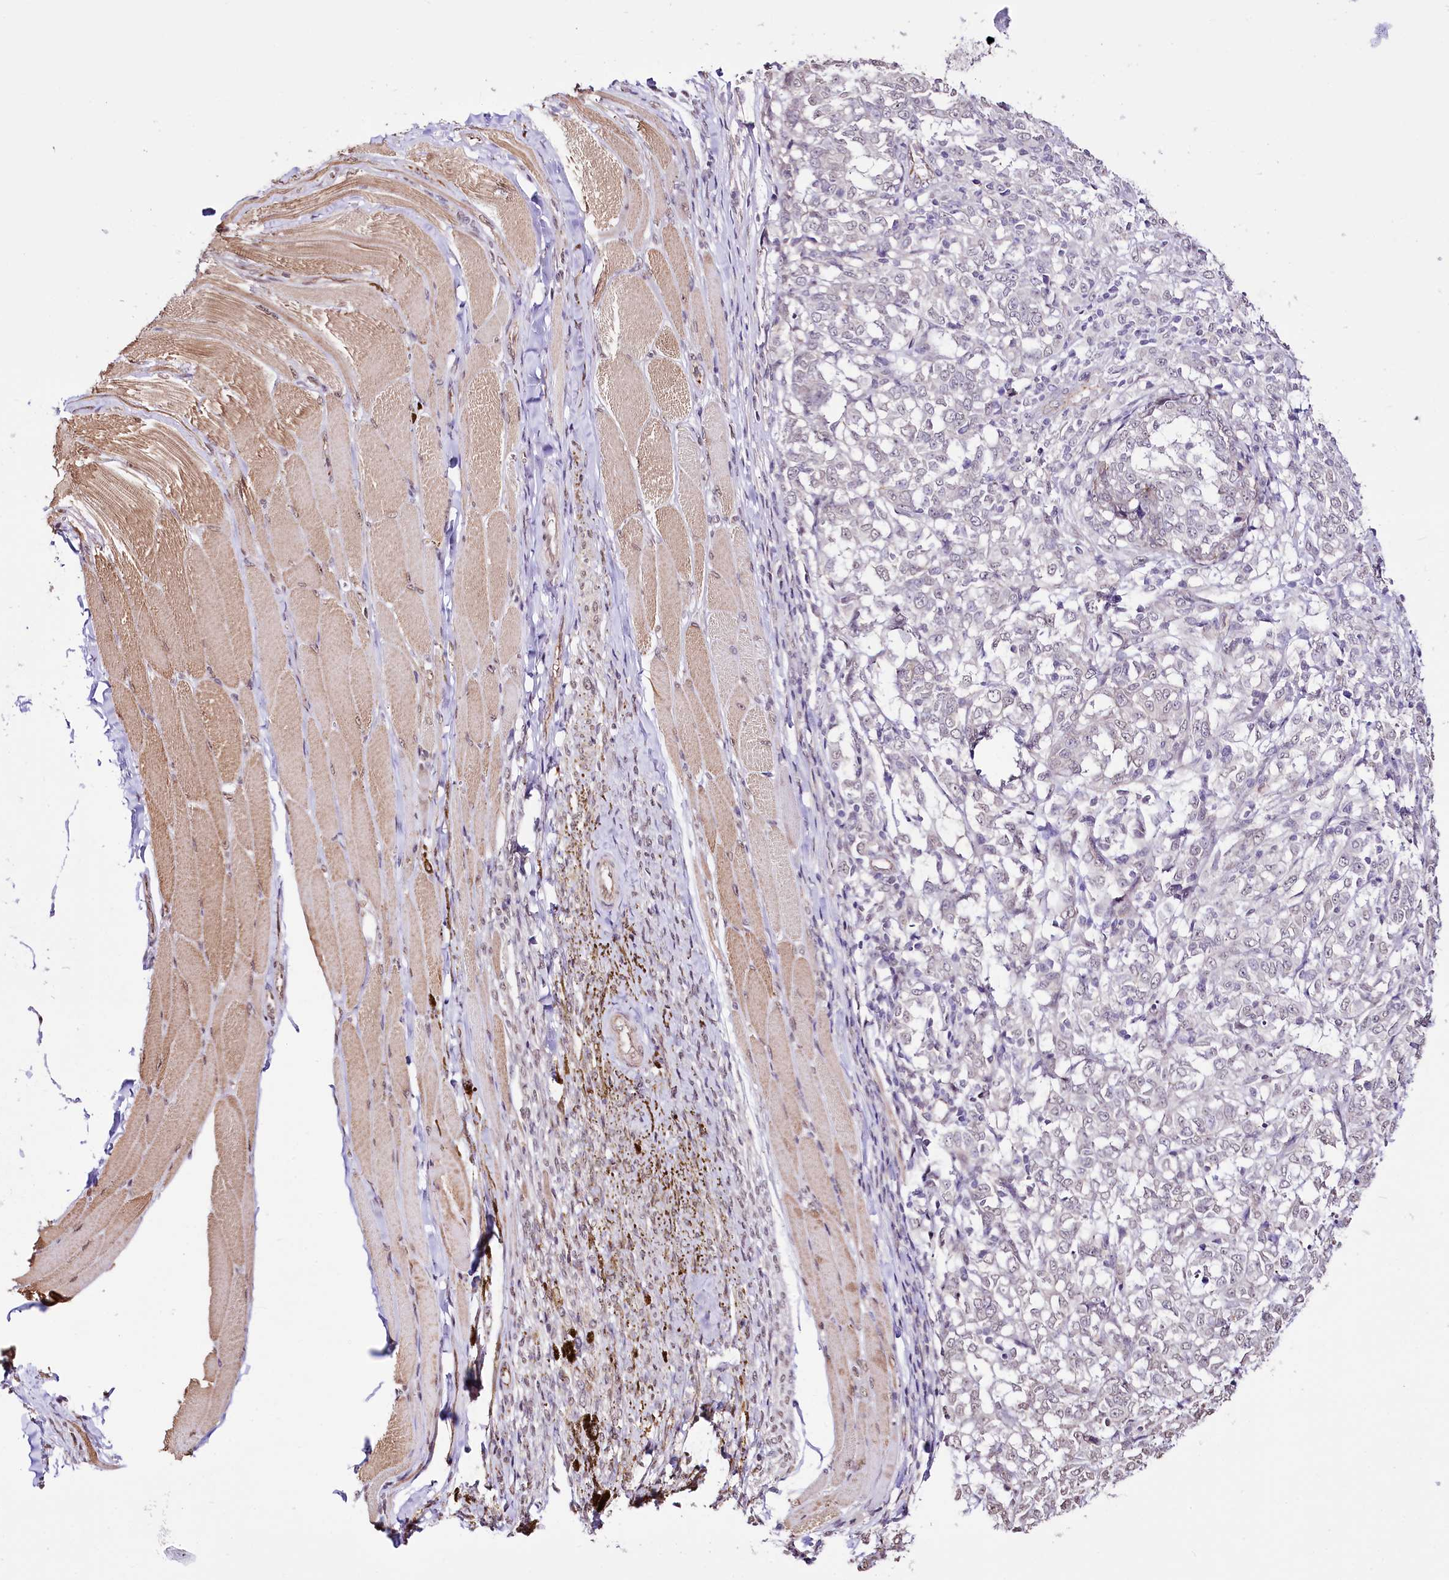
{"staining": {"intensity": "negative", "quantity": "none", "location": "none"}, "tissue": "melanoma", "cell_type": "Tumor cells", "image_type": "cancer", "snomed": [{"axis": "morphology", "description": "Malignant melanoma, NOS"}, {"axis": "topography", "description": "Skin"}], "caption": "This is an immunohistochemistry (IHC) histopathology image of human malignant melanoma. There is no positivity in tumor cells.", "gene": "ST7", "patient": {"sex": "female", "age": 72}}